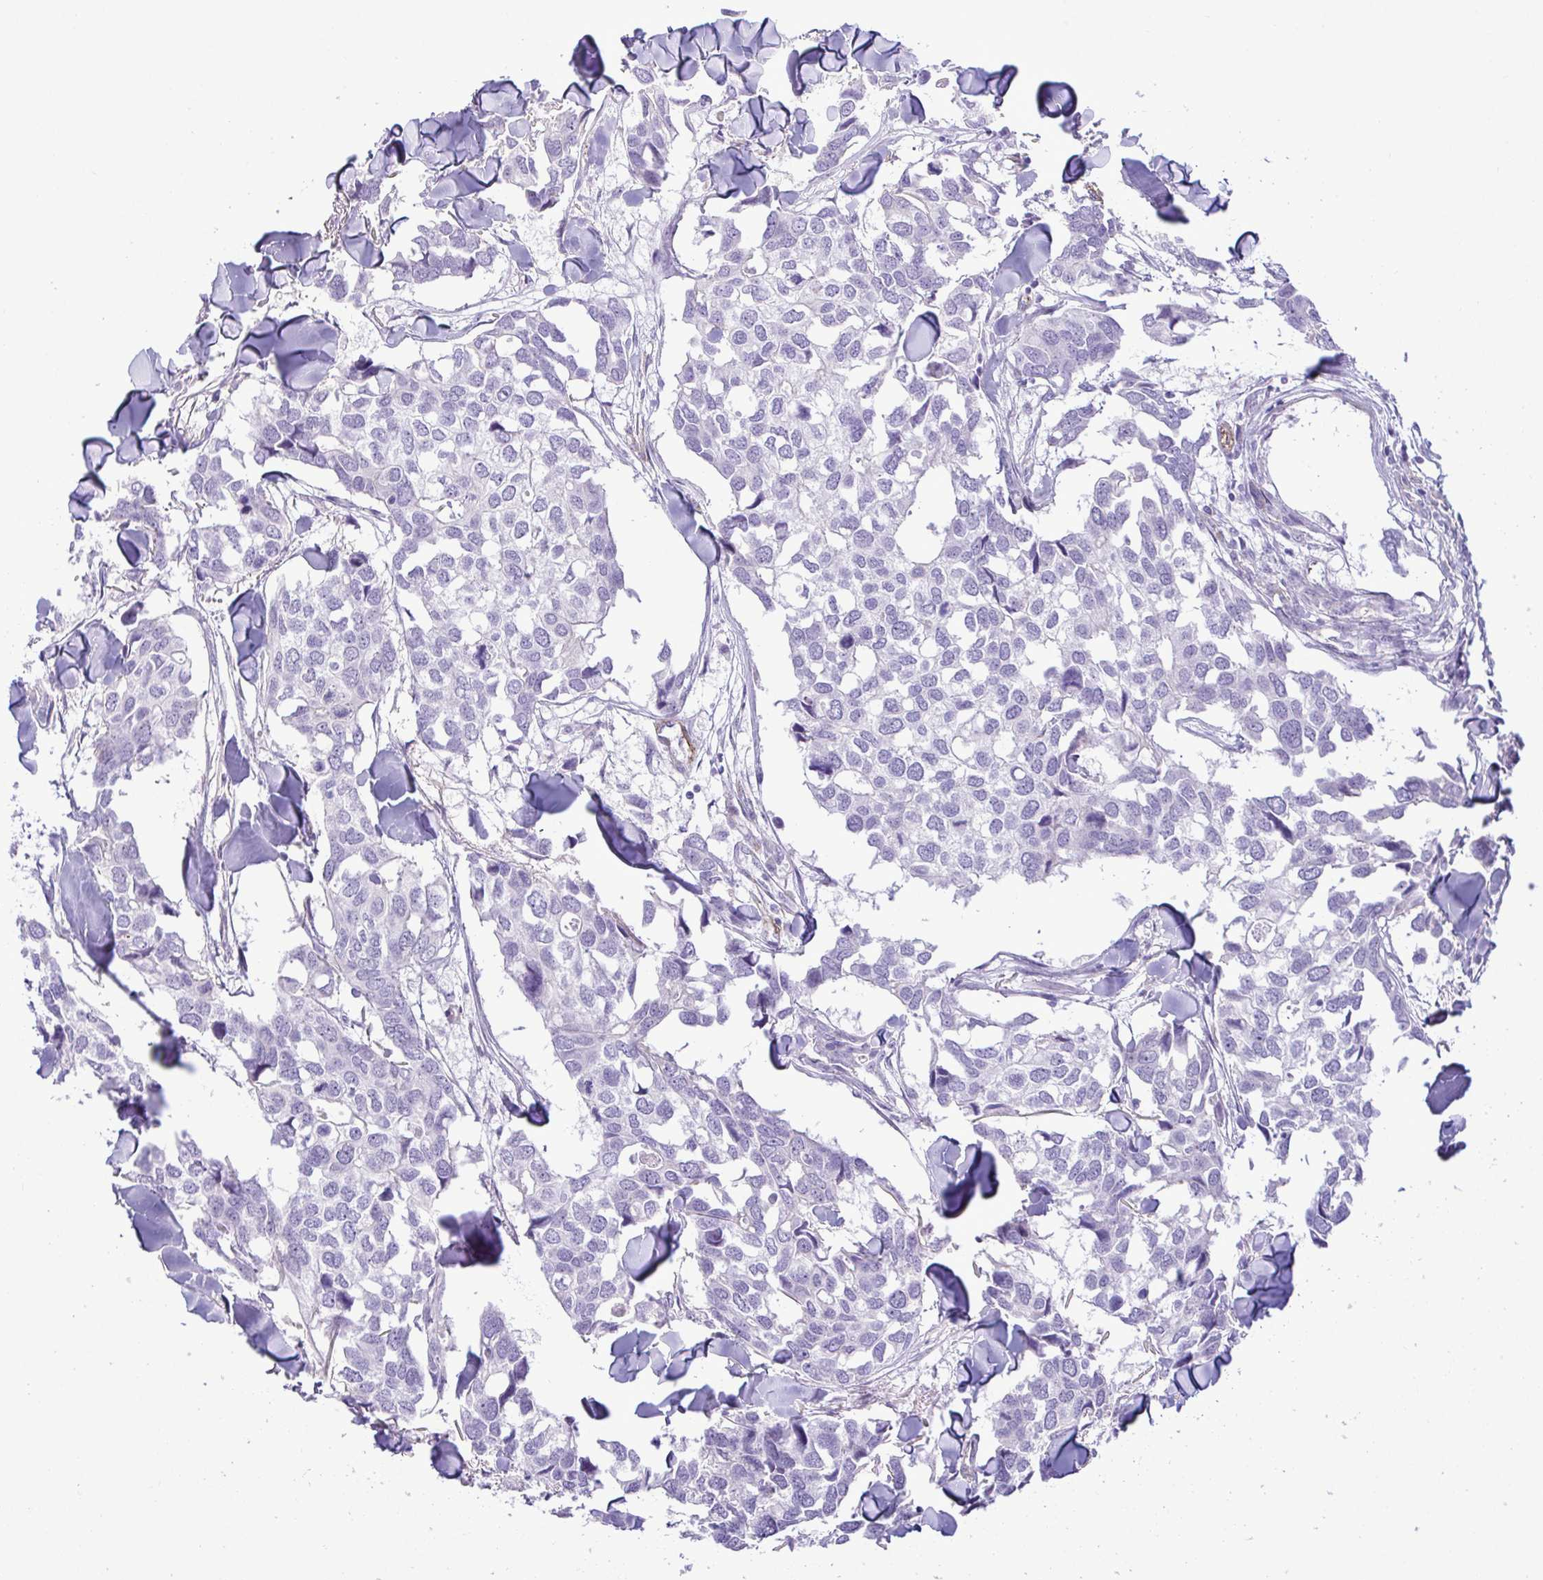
{"staining": {"intensity": "negative", "quantity": "none", "location": "none"}, "tissue": "breast cancer", "cell_type": "Tumor cells", "image_type": "cancer", "snomed": [{"axis": "morphology", "description": "Duct carcinoma"}, {"axis": "topography", "description": "Breast"}], "caption": "Protein analysis of breast intraductal carcinoma exhibits no significant positivity in tumor cells.", "gene": "SYNPO2L", "patient": {"sex": "female", "age": 83}}